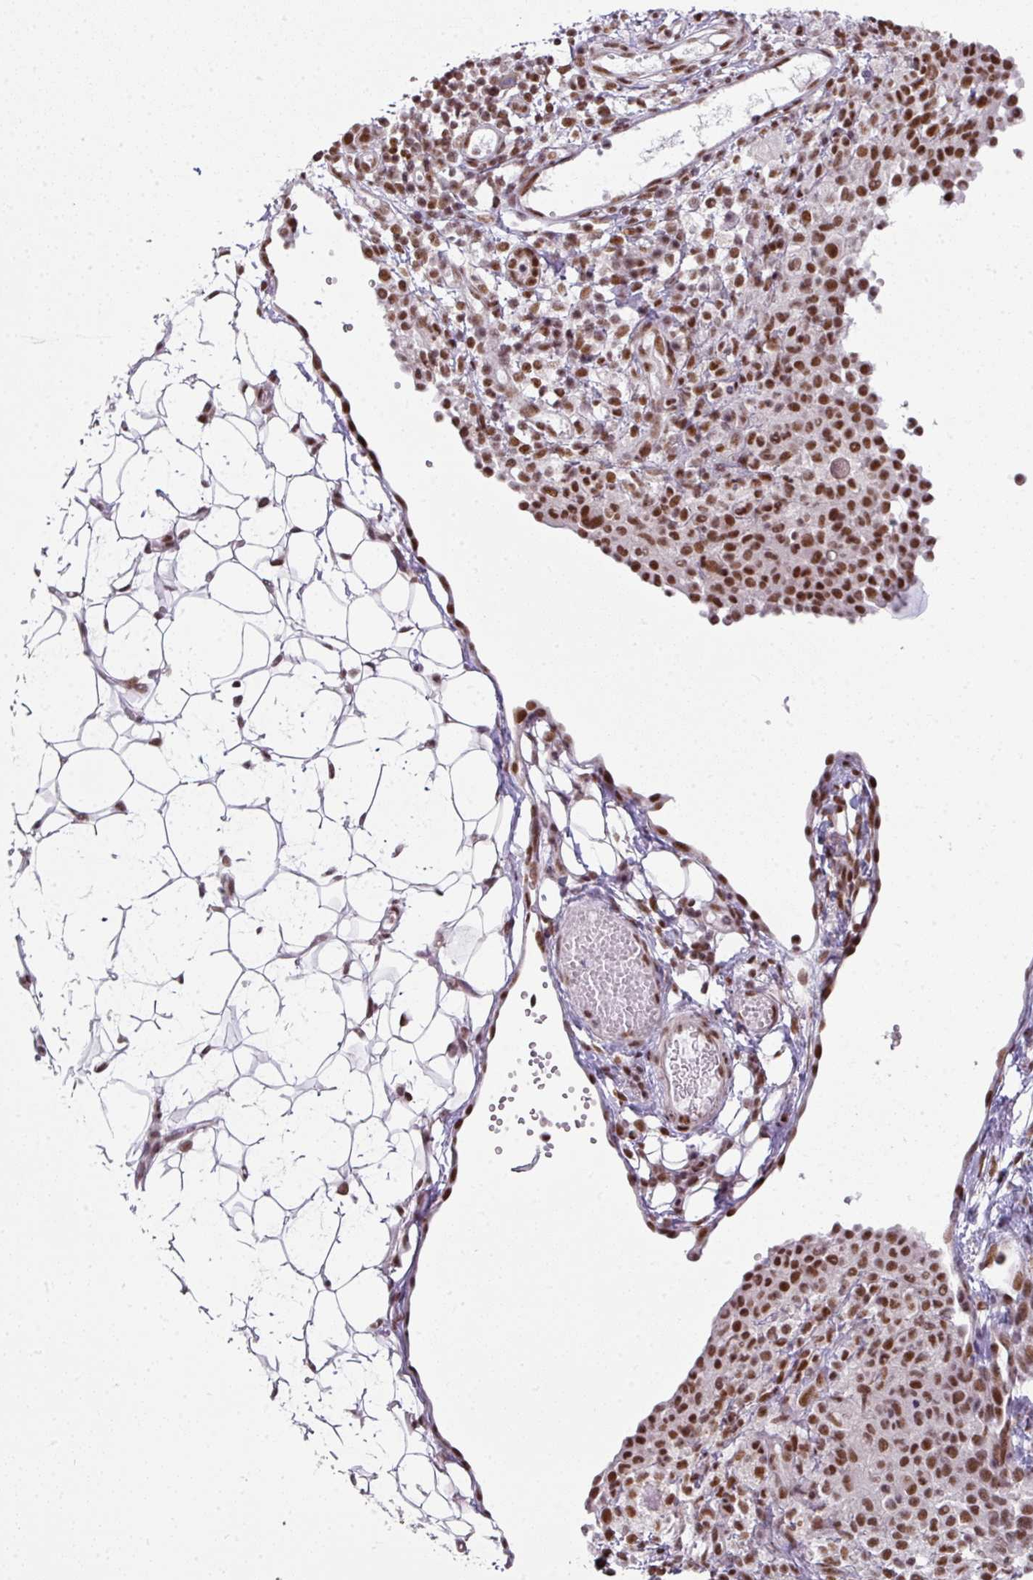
{"staining": {"intensity": "strong", "quantity": ">75%", "location": "nuclear"}, "tissue": "ovarian cancer", "cell_type": "Tumor cells", "image_type": "cancer", "snomed": [{"axis": "morphology", "description": "Carcinoma, endometroid"}, {"axis": "topography", "description": "Ovary"}], "caption": "This is an image of IHC staining of ovarian endometroid carcinoma, which shows strong expression in the nuclear of tumor cells.", "gene": "NFYA", "patient": {"sex": "female", "age": 42}}